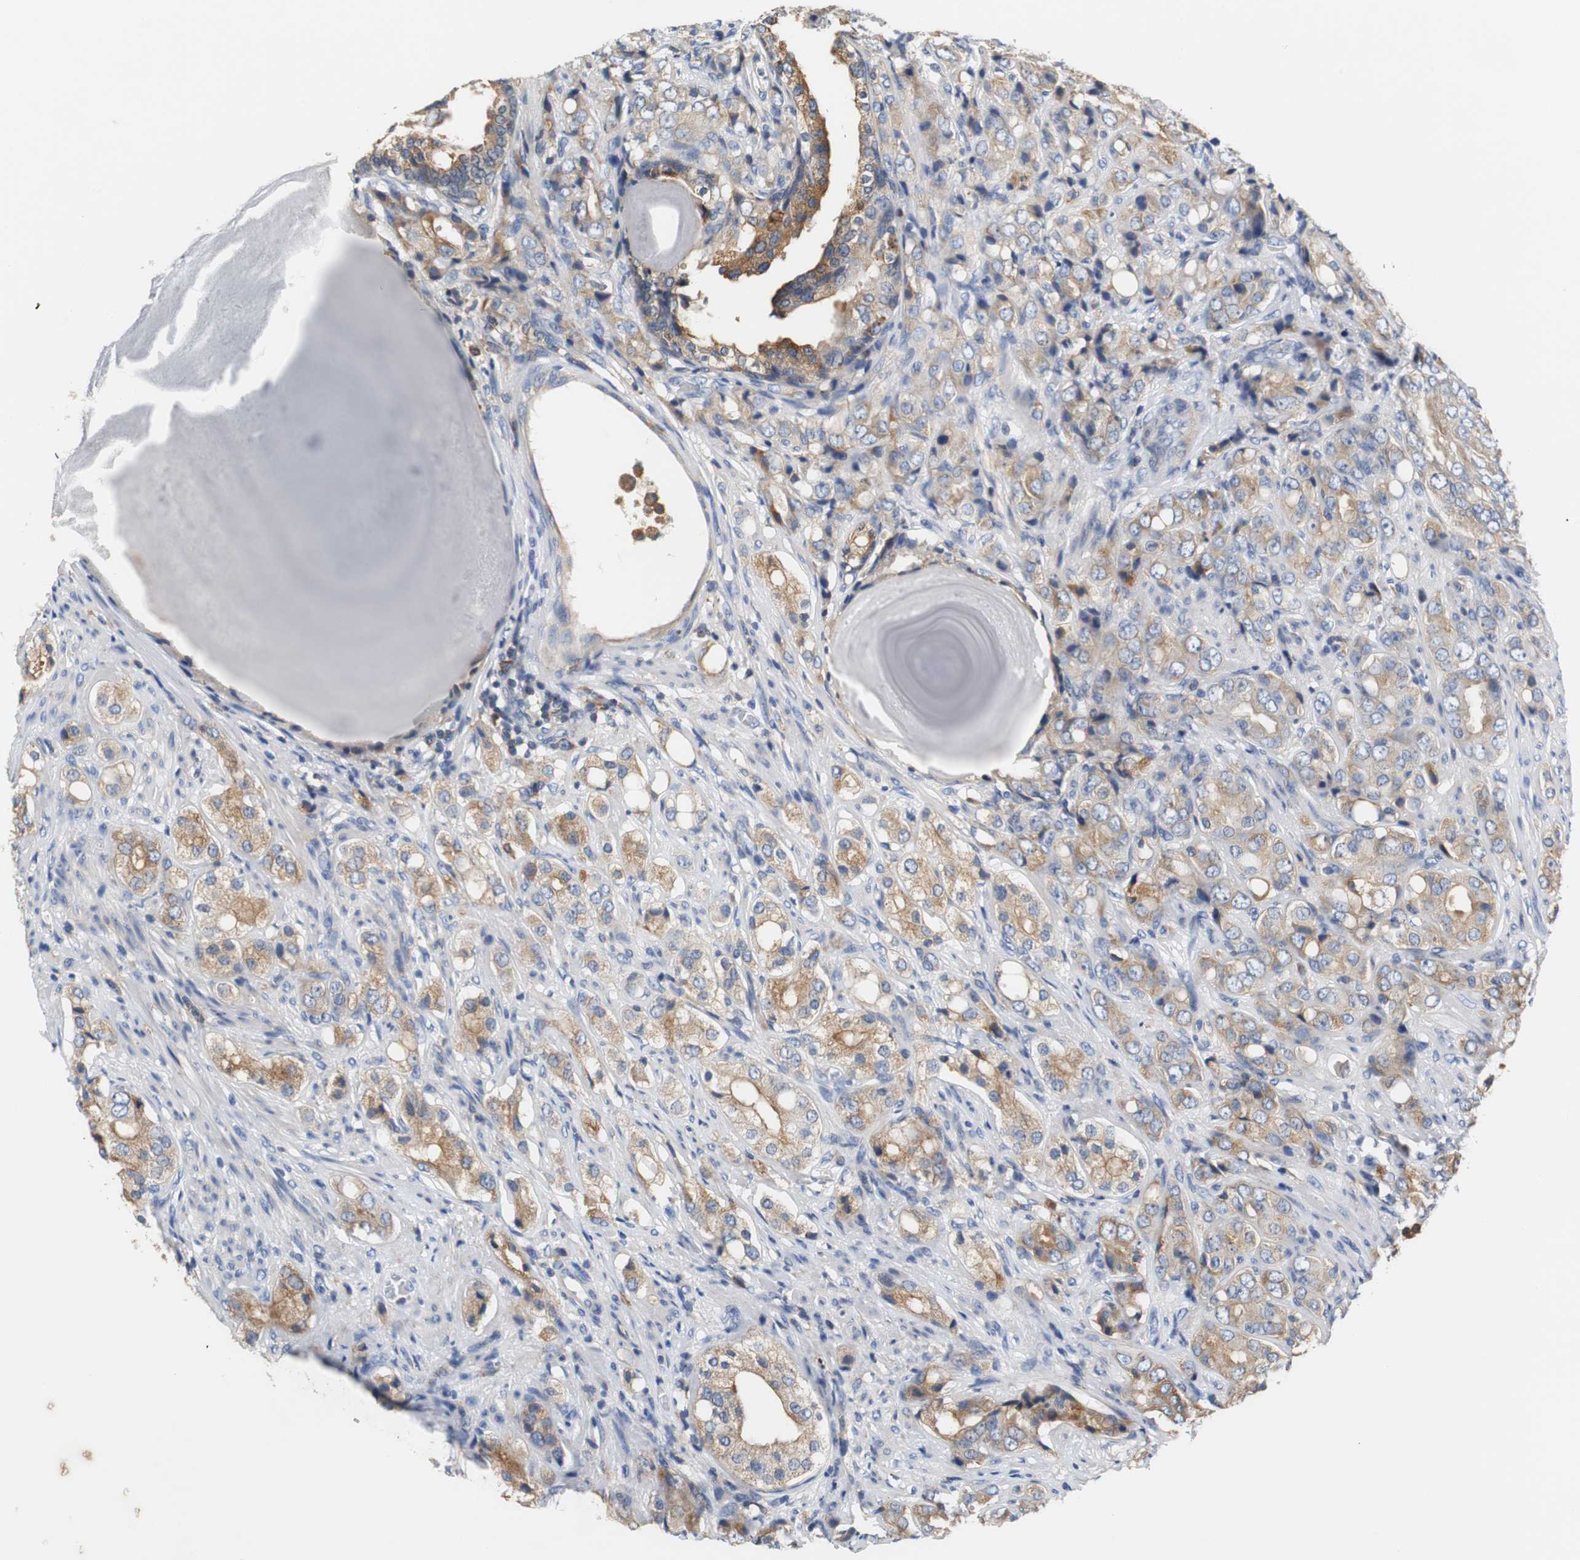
{"staining": {"intensity": "moderate", "quantity": ">75%", "location": "cytoplasmic/membranous"}, "tissue": "prostate cancer", "cell_type": "Tumor cells", "image_type": "cancer", "snomed": [{"axis": "morphology", "description": "Adenocarcinoma, High grade"}, {"axis": "topography", "description": "Prostate"}], "caption": "This photomicrograph shows prostate cancer (adenocarcinoma (high-grade)) stained with immunohistochemistry (IHC) to label a protein in brown. The cytoplasmic/membranous of tumor cells show moderate positivity for the protein. Nuclei are counter-stained blue.", "gene": "VAMP8", "patient": {"sex": "male", "age": 68}}